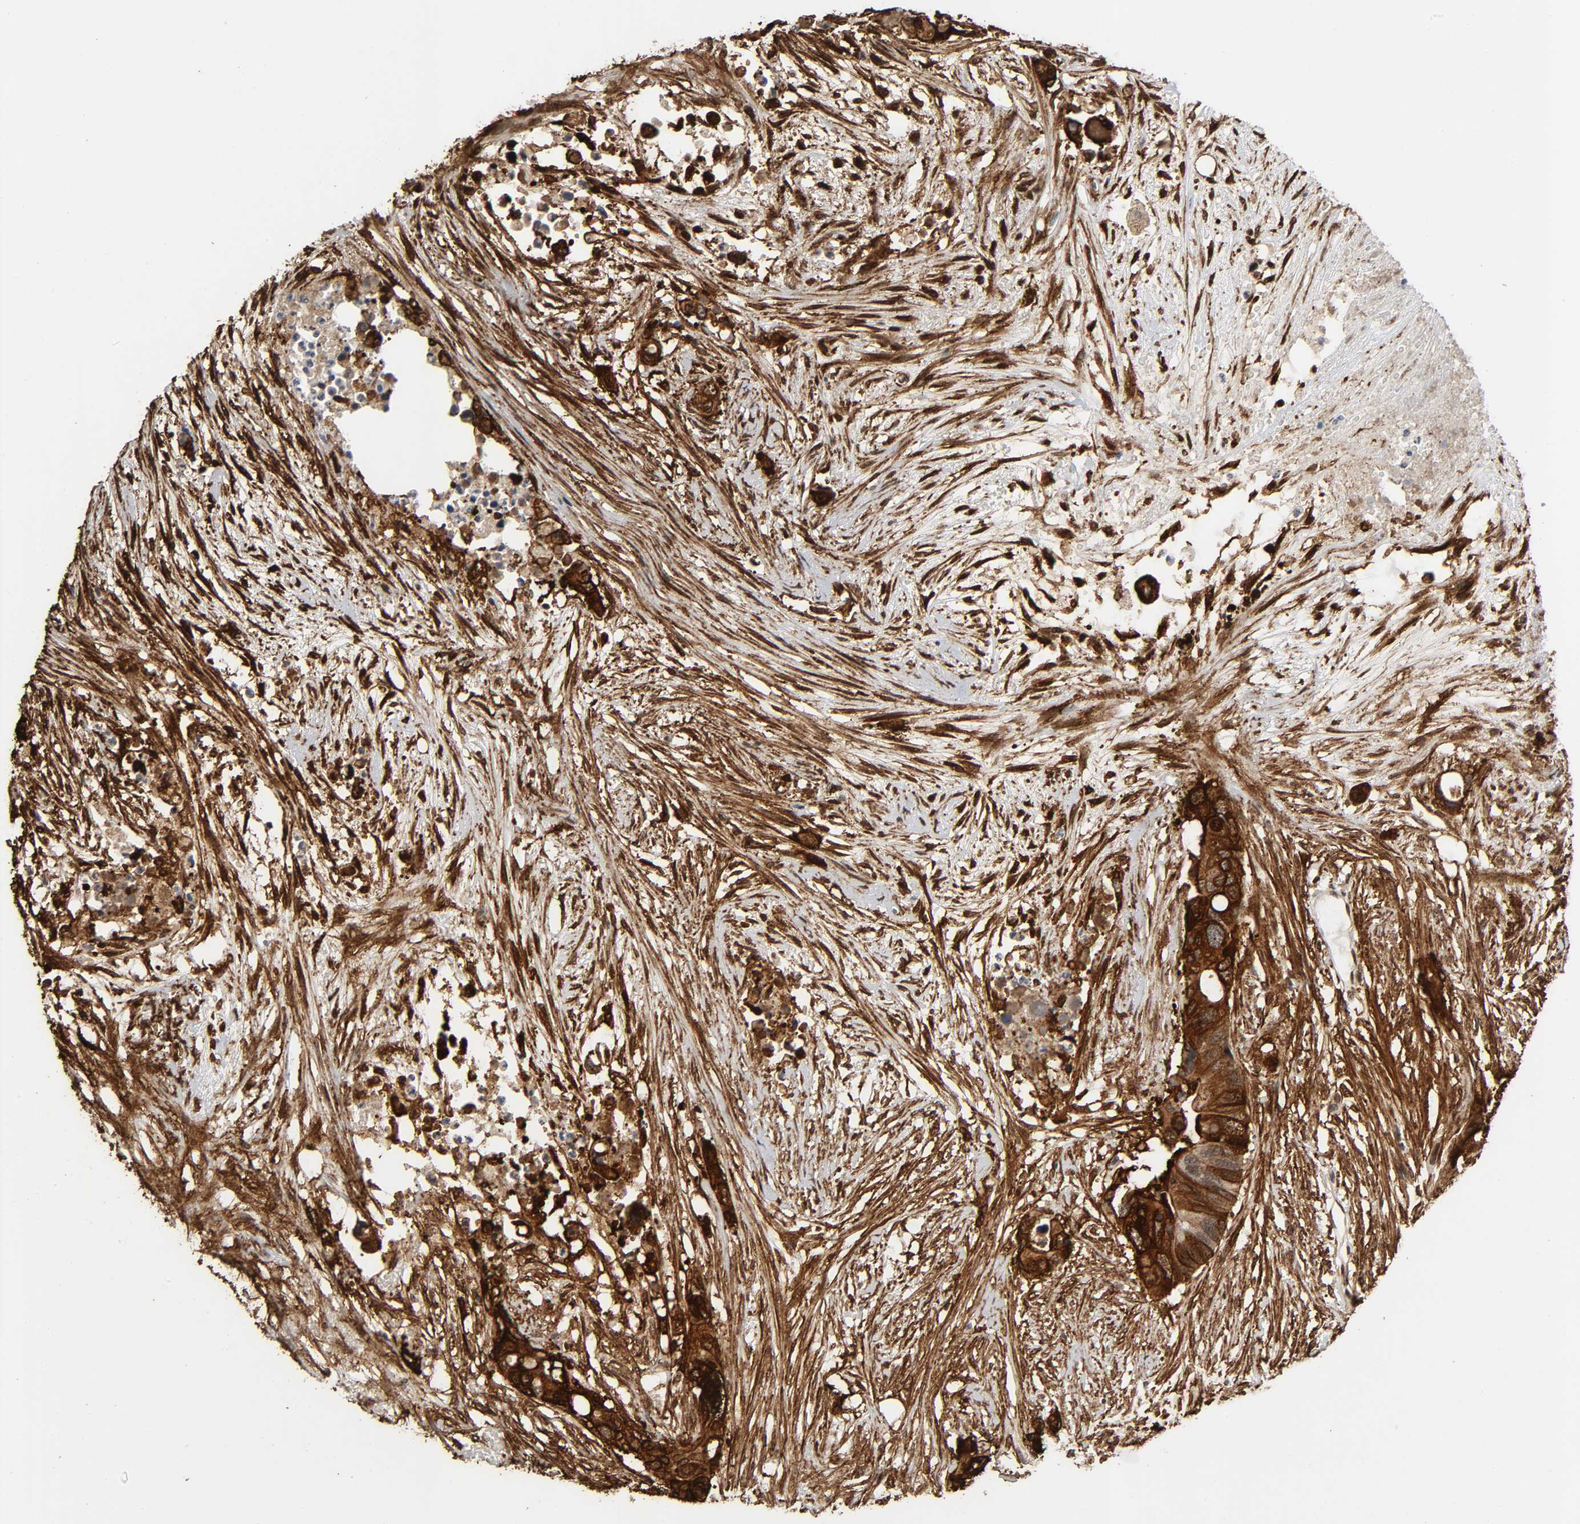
{"staining": {"intensity": "strong", "quantity": ">75%", "location": "cytoplasmic/membranous,nuclear"}, "tissue": "colorectal cancer", "cell_type": "Tumor cells", "image_type": "cancer", "snomed": [{"axis": "morphology", "description": "Adenocarcinoma, NOS"}, {"axis": "topography", "description": "Colon"}], "caption": "Brown immunohistochemical staining in colorectal adenocarcinoma exhibits strong cytoplasmic/membranous and nuclear positivity in about >75% of tumor cells. (Brightfield microscopy of DAB IHC at high magnification).", "gene": "AHNAK2", "patient": {"sex": "female", "age": 57}}